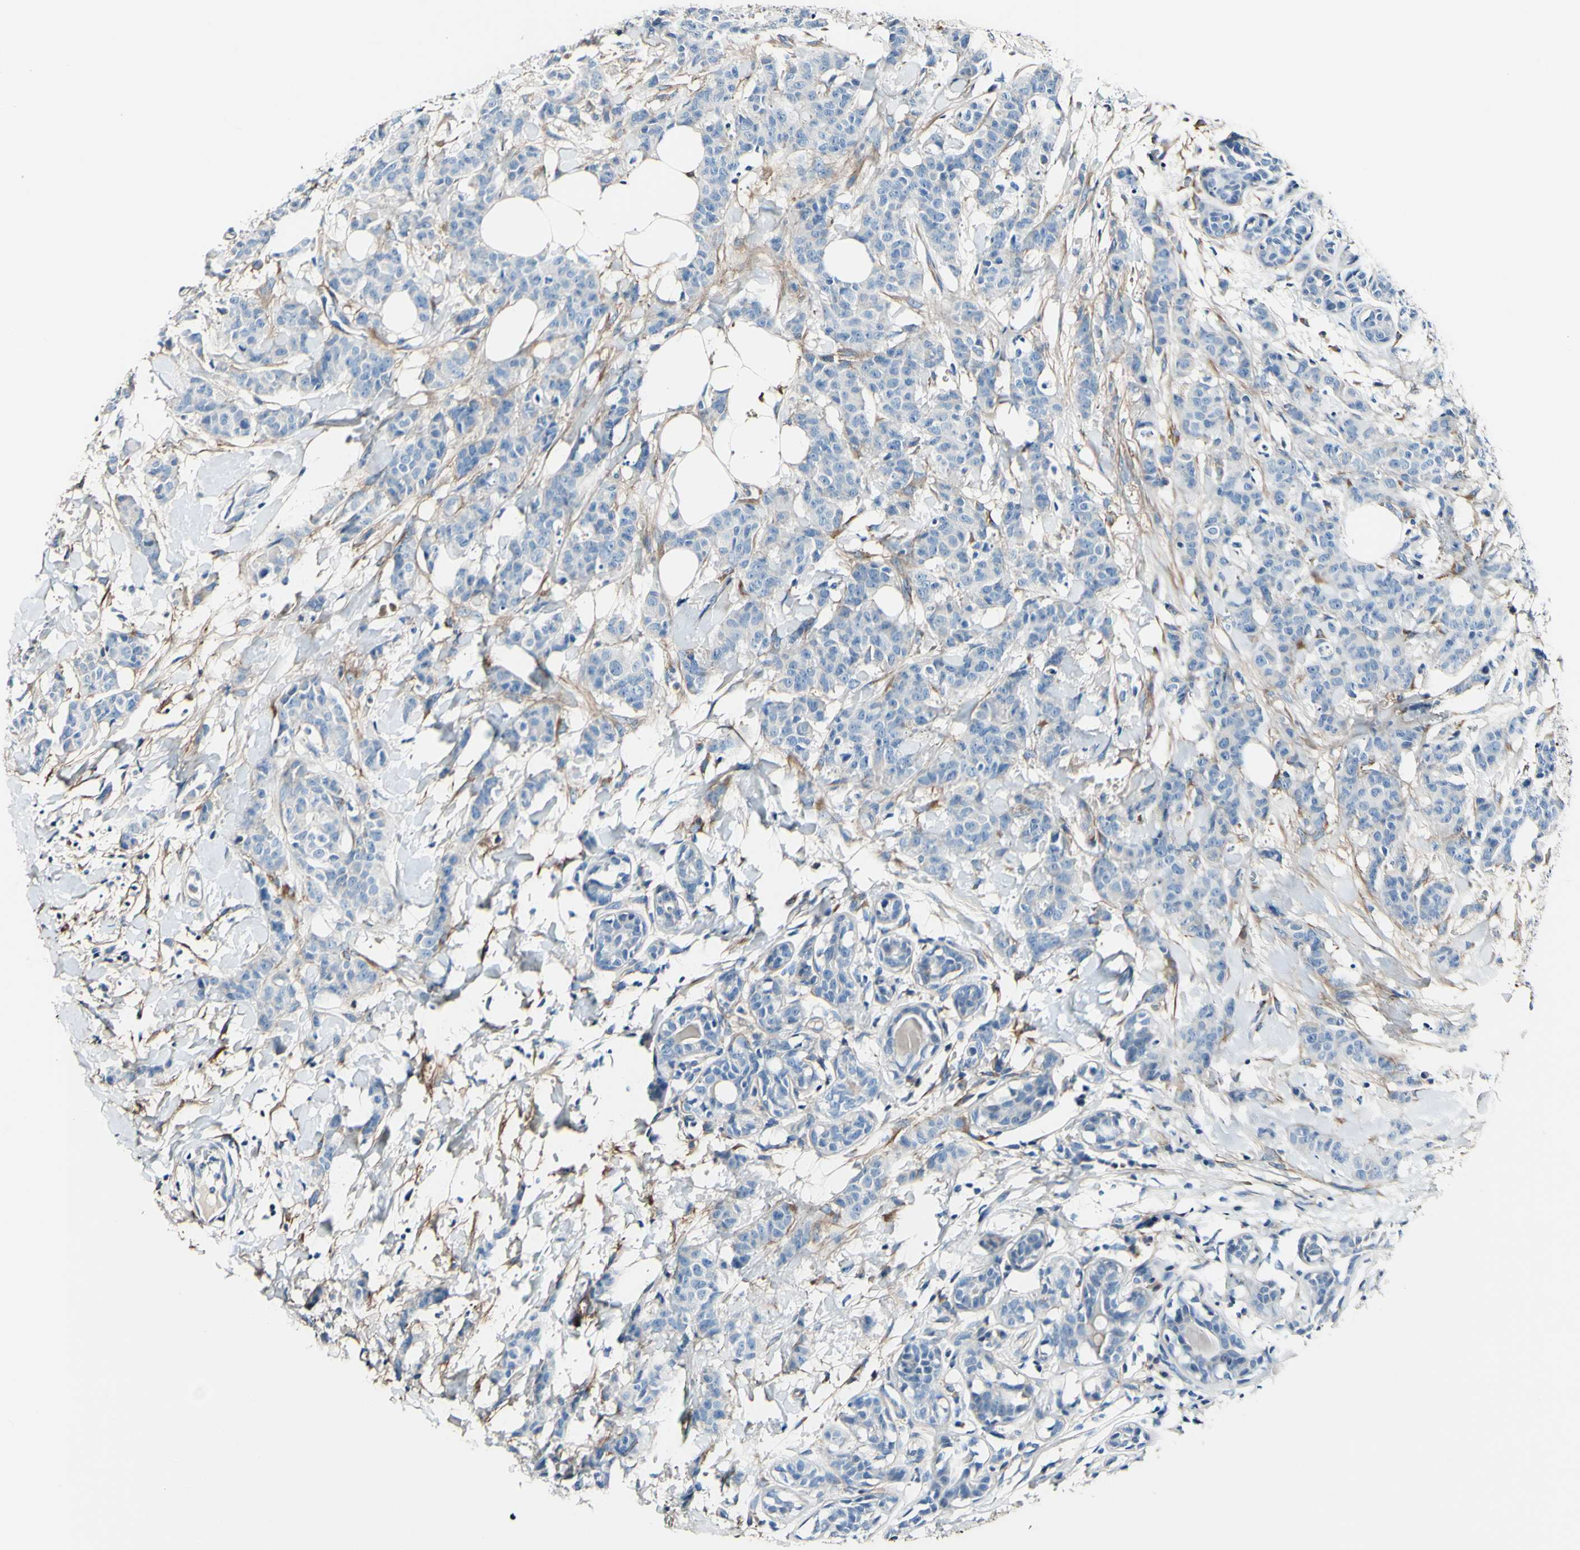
{"staining": {"intensity": "negative", "quantity": "none", "location": "none"}, "tissue": "breast cancer", "cell_type": "Tumor cells", "image_type": "cancer", "snomed": [{"axis": "morphology", "description": "Normal tissue, NOS"}, {"axis": "morphology", "description": "Duct carcinoma"}, {"axis": "topography", "description": "Breast"}], "caption": "Human breast cancer (intraductal carcinoma) stained for a protein using IHC shows no staining in tumor cells.", "gene": "COL6A3", "patient": {"sex": "female", "age": 40}}